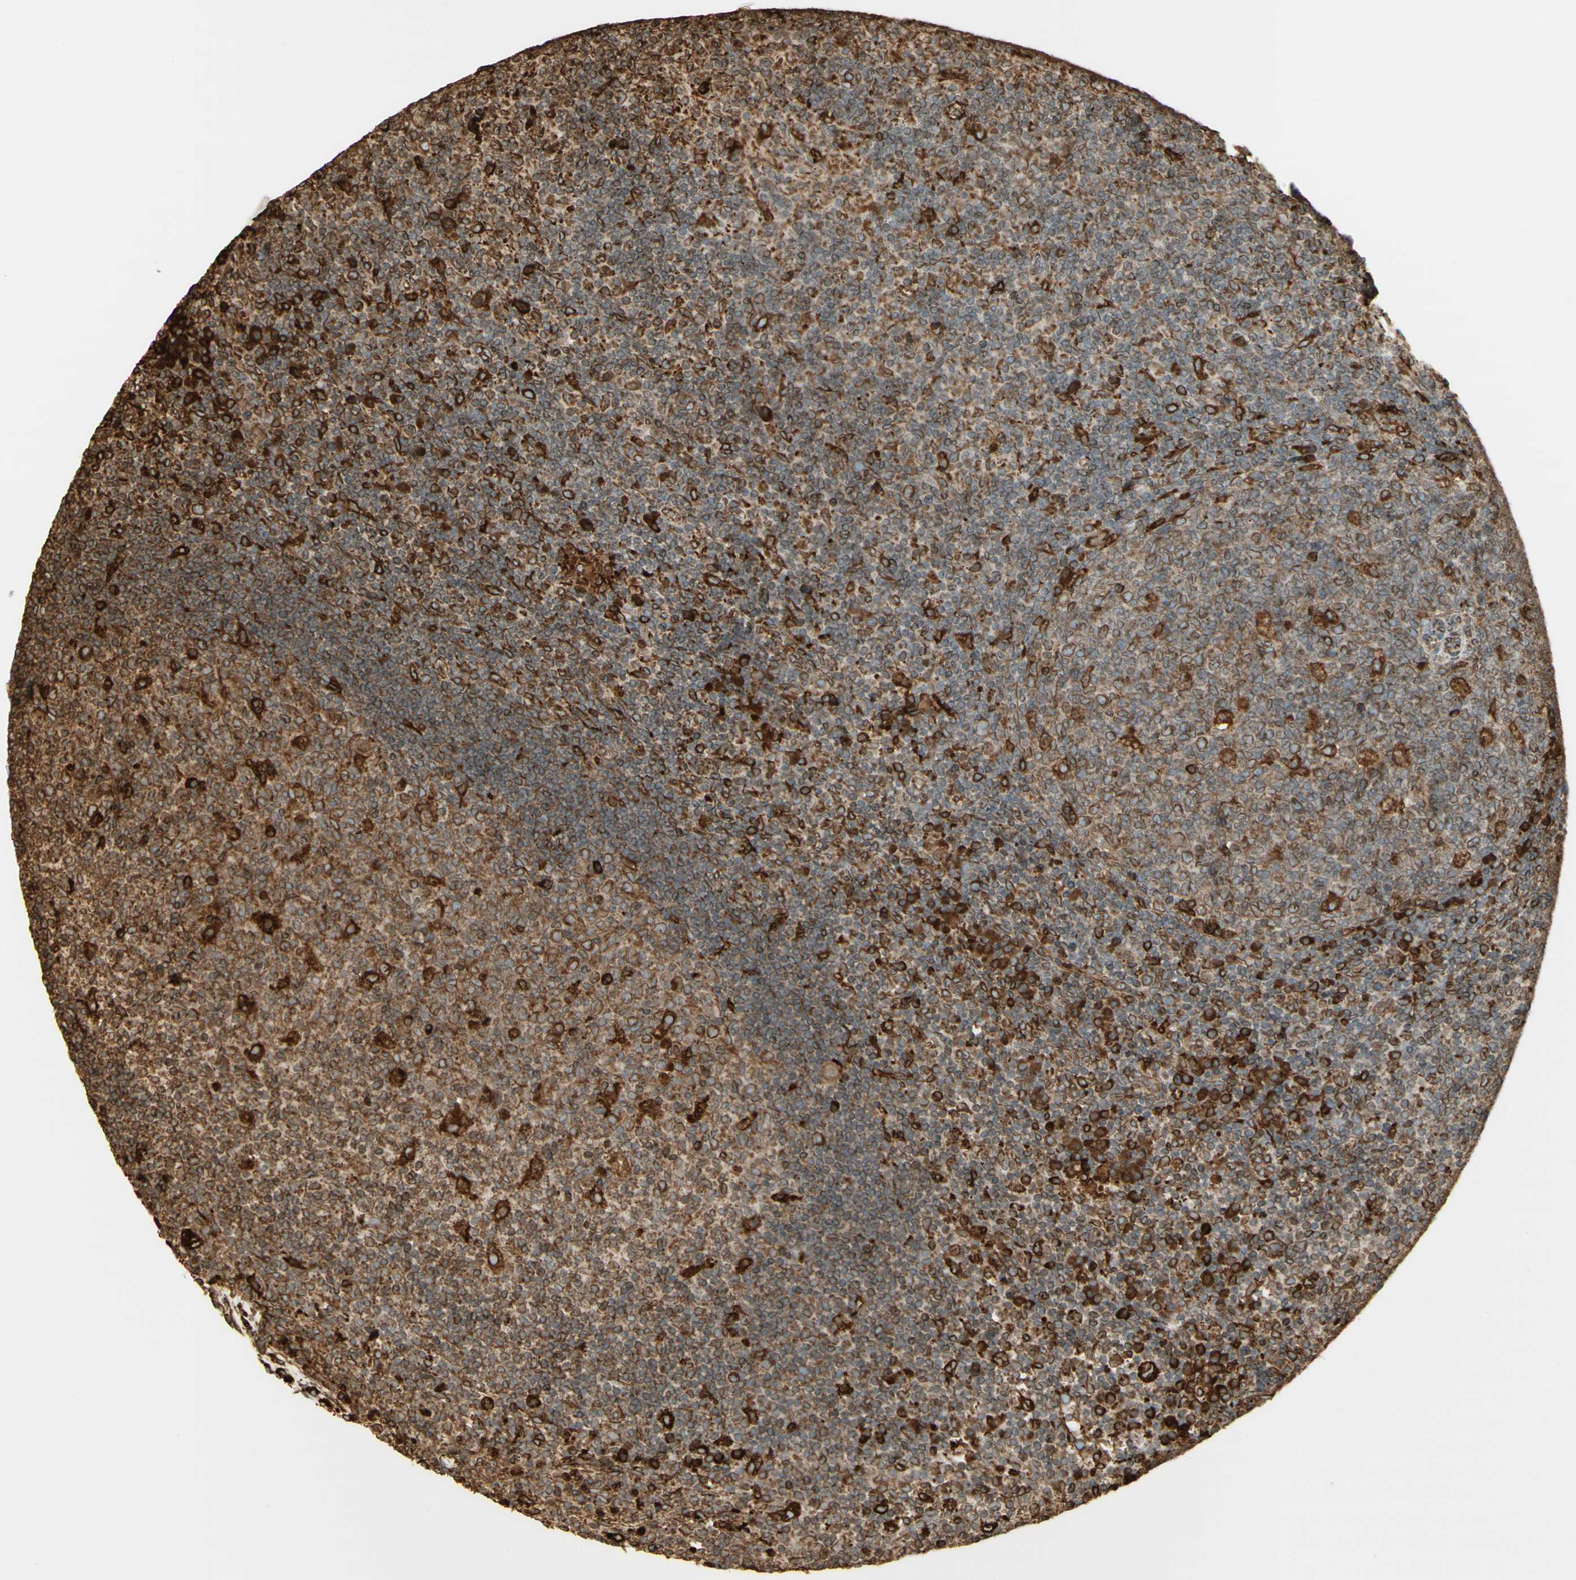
{"staining": {"intensity": "moderate", "quantity": "25%-75%", "location": "cytoplasmic/membranous"}, "tissue": "lymph node", "cell_type": "Germinal center cells", "image_type": "normal", "snomed": [{"axis": "morphology", "description": "Normal tissue, NOS"}, {"axis": "morphology", "description": "Inflammation, NOS"}, {"axis": "topography", "description": "Lymph node"}], "caption": "Immunohistochemical staining of benign lymph node exhibits moderate cytoplasmic/membranous protein expression in about 25%-75% of germinal center cells.", "gene": "CANX", "patient": {"sex": "male", "age": 55}}